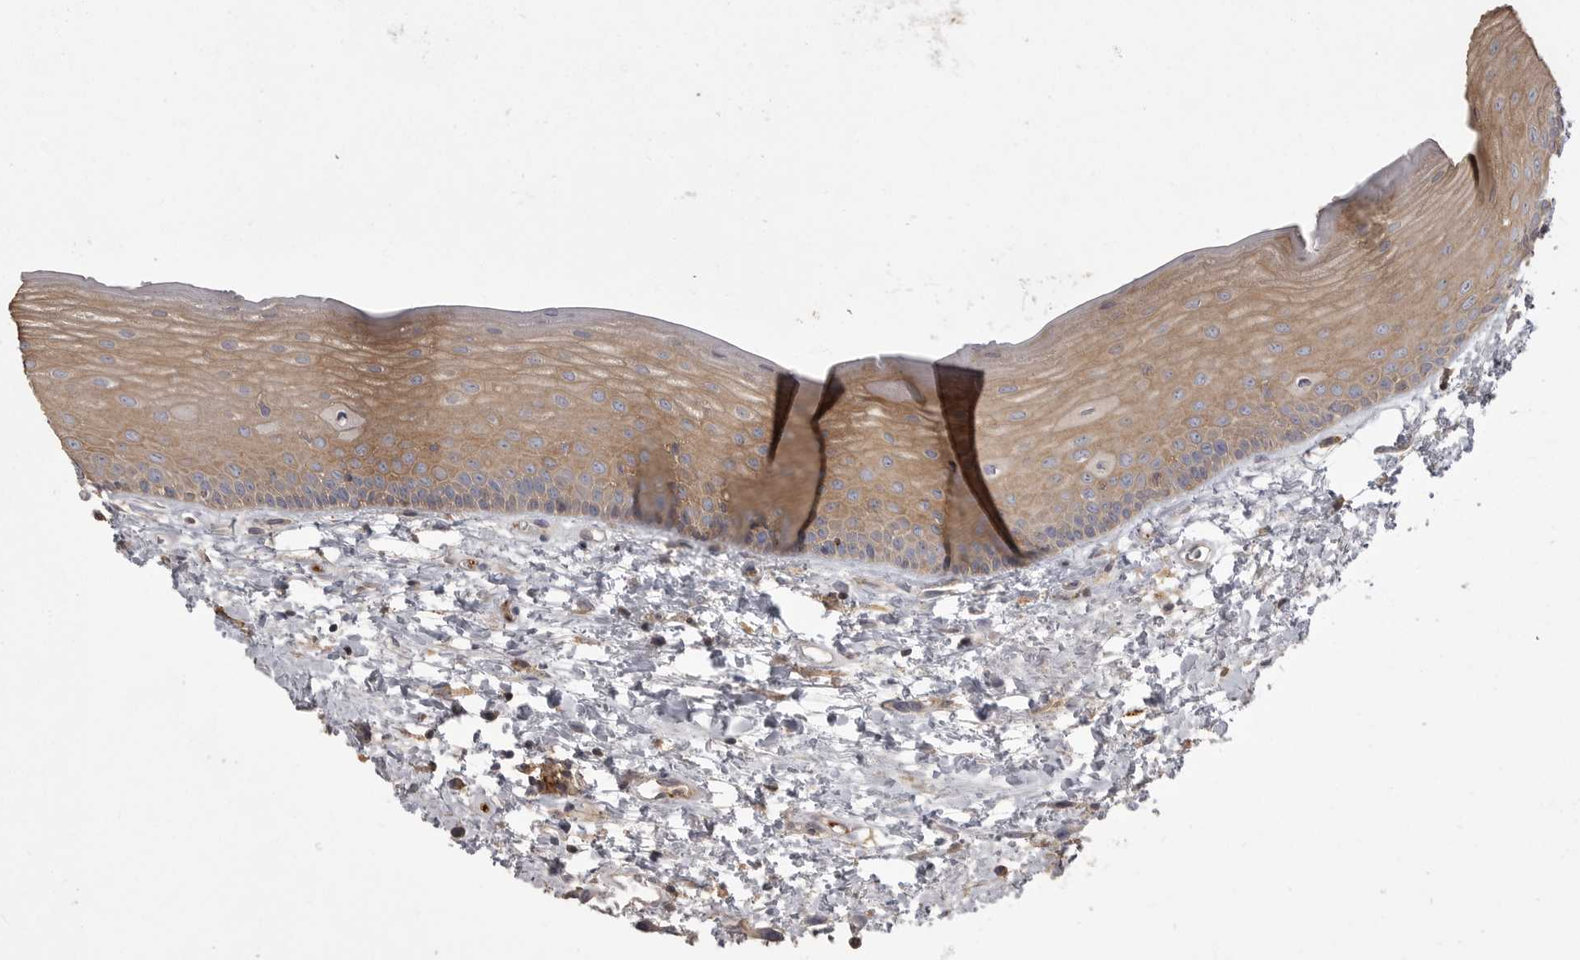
{"staining": {"intensity": "weak", "quantity": ">75%", "location": "cytoplasmic/membranous"}, "tissue": "oral mucosa", "cell_type": "Squamous epithelial cells", "image_type": "normal", "snomed": [{"axis": "morphology", "description": "Normal tissue, NOS"}, {"axis": "topography", "description": "Oral tissue"}], "caption": "Immunohistochemical staining of unremarkable oral mucosa shows weak cytoplasmic/membranous protein staining in approximately >75% of squamous epithelial cells.", "gene": "CMTM6", "patient": {"sex": "female", "age": 76}}